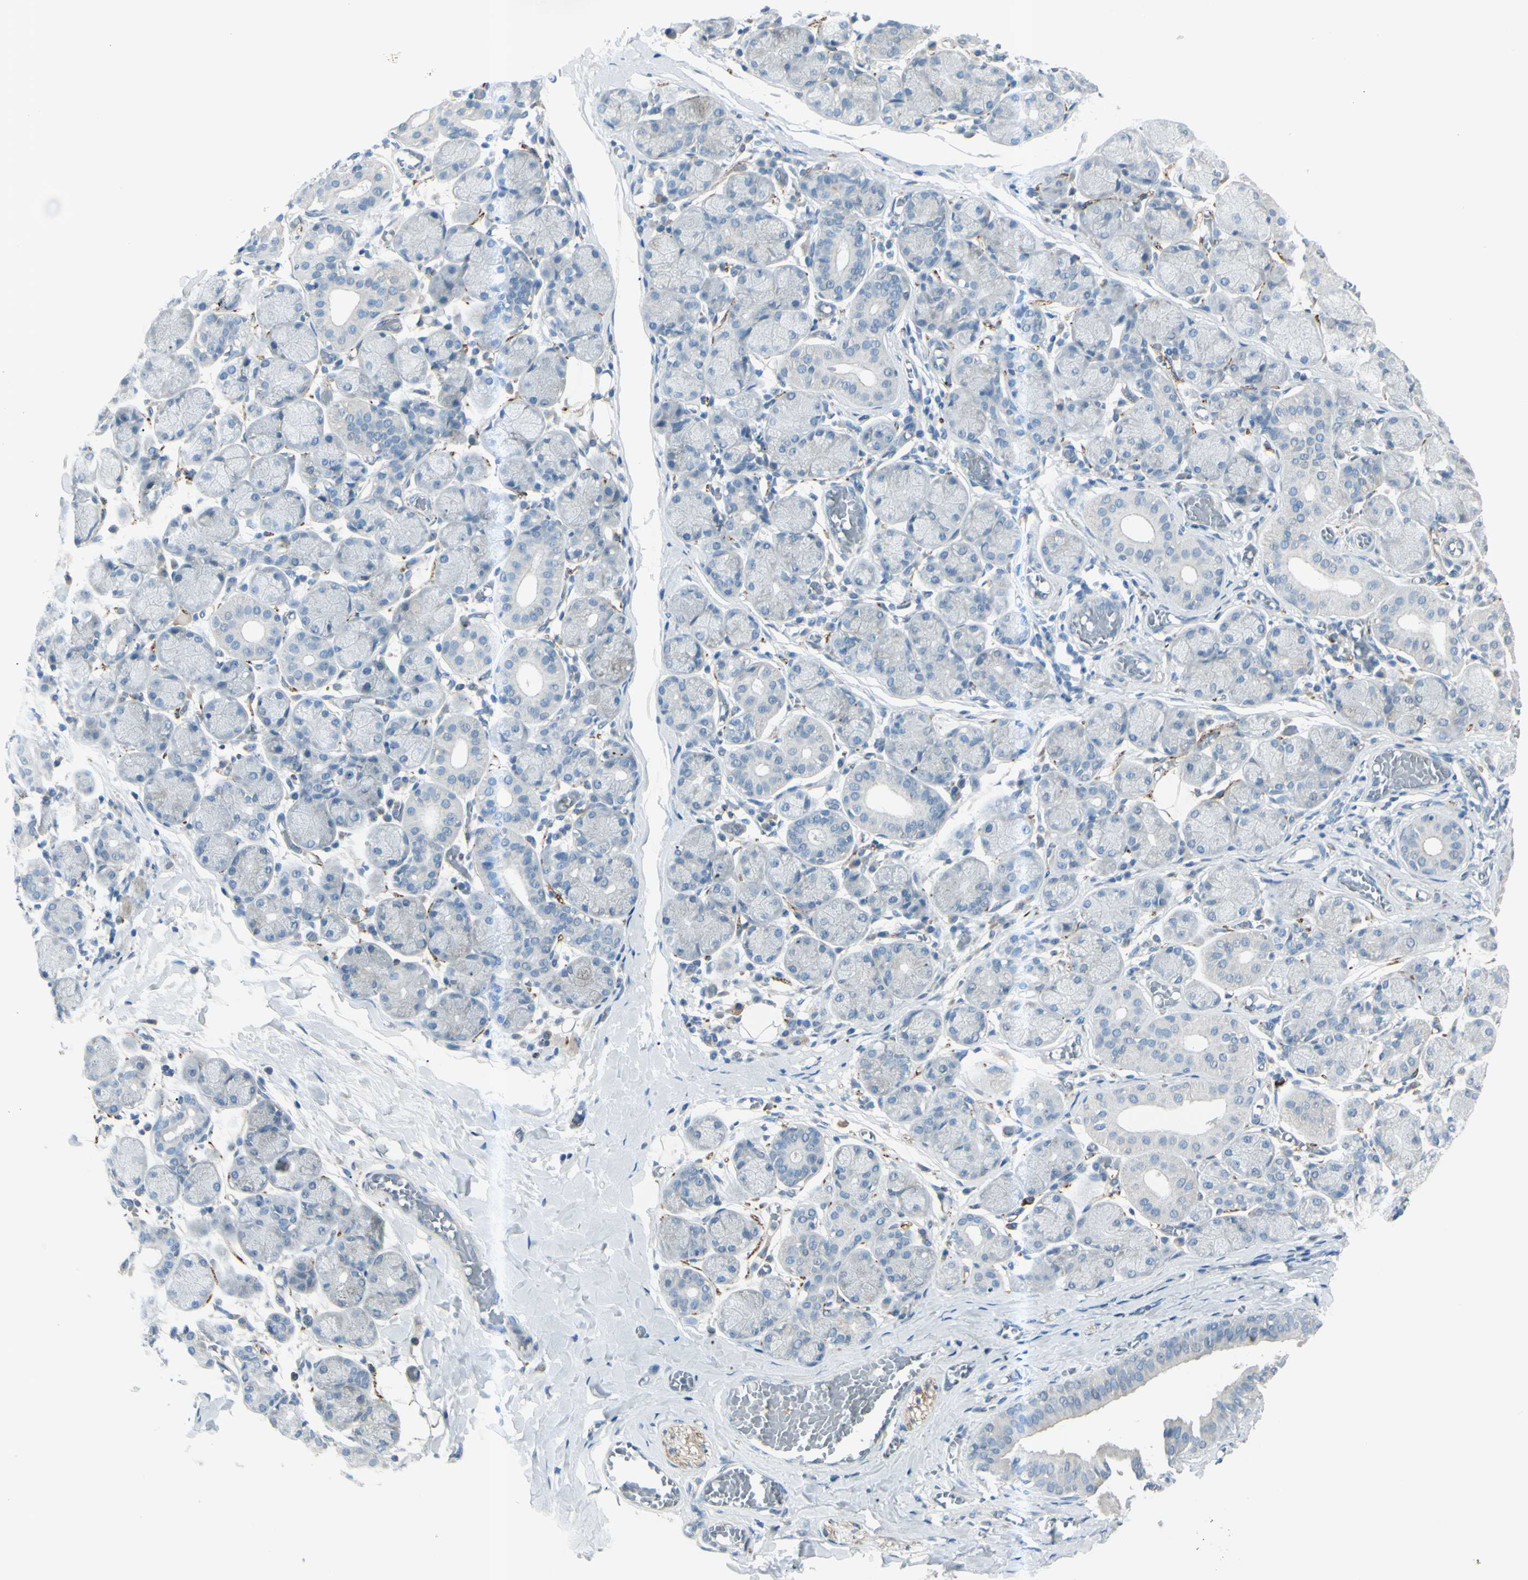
{"staining": {"intensity": "negative", "quantity": "none", "location": "none"}, "tissue": "salivary gland", "cell_type": "Glandular cells", "image_type": "normal", "snomed": [{"axis": "morphology", "description": "Normal tissue, NOS"}, {"axis": "topography", "description": "Salivary gland"}], "caption": "This is an immunohistochemistry photomicrograph of benign human salivary gland. There is no positivity in glandular cells.", "gene": "GPR34", "patient": {"sex": "female", "age": 24}}